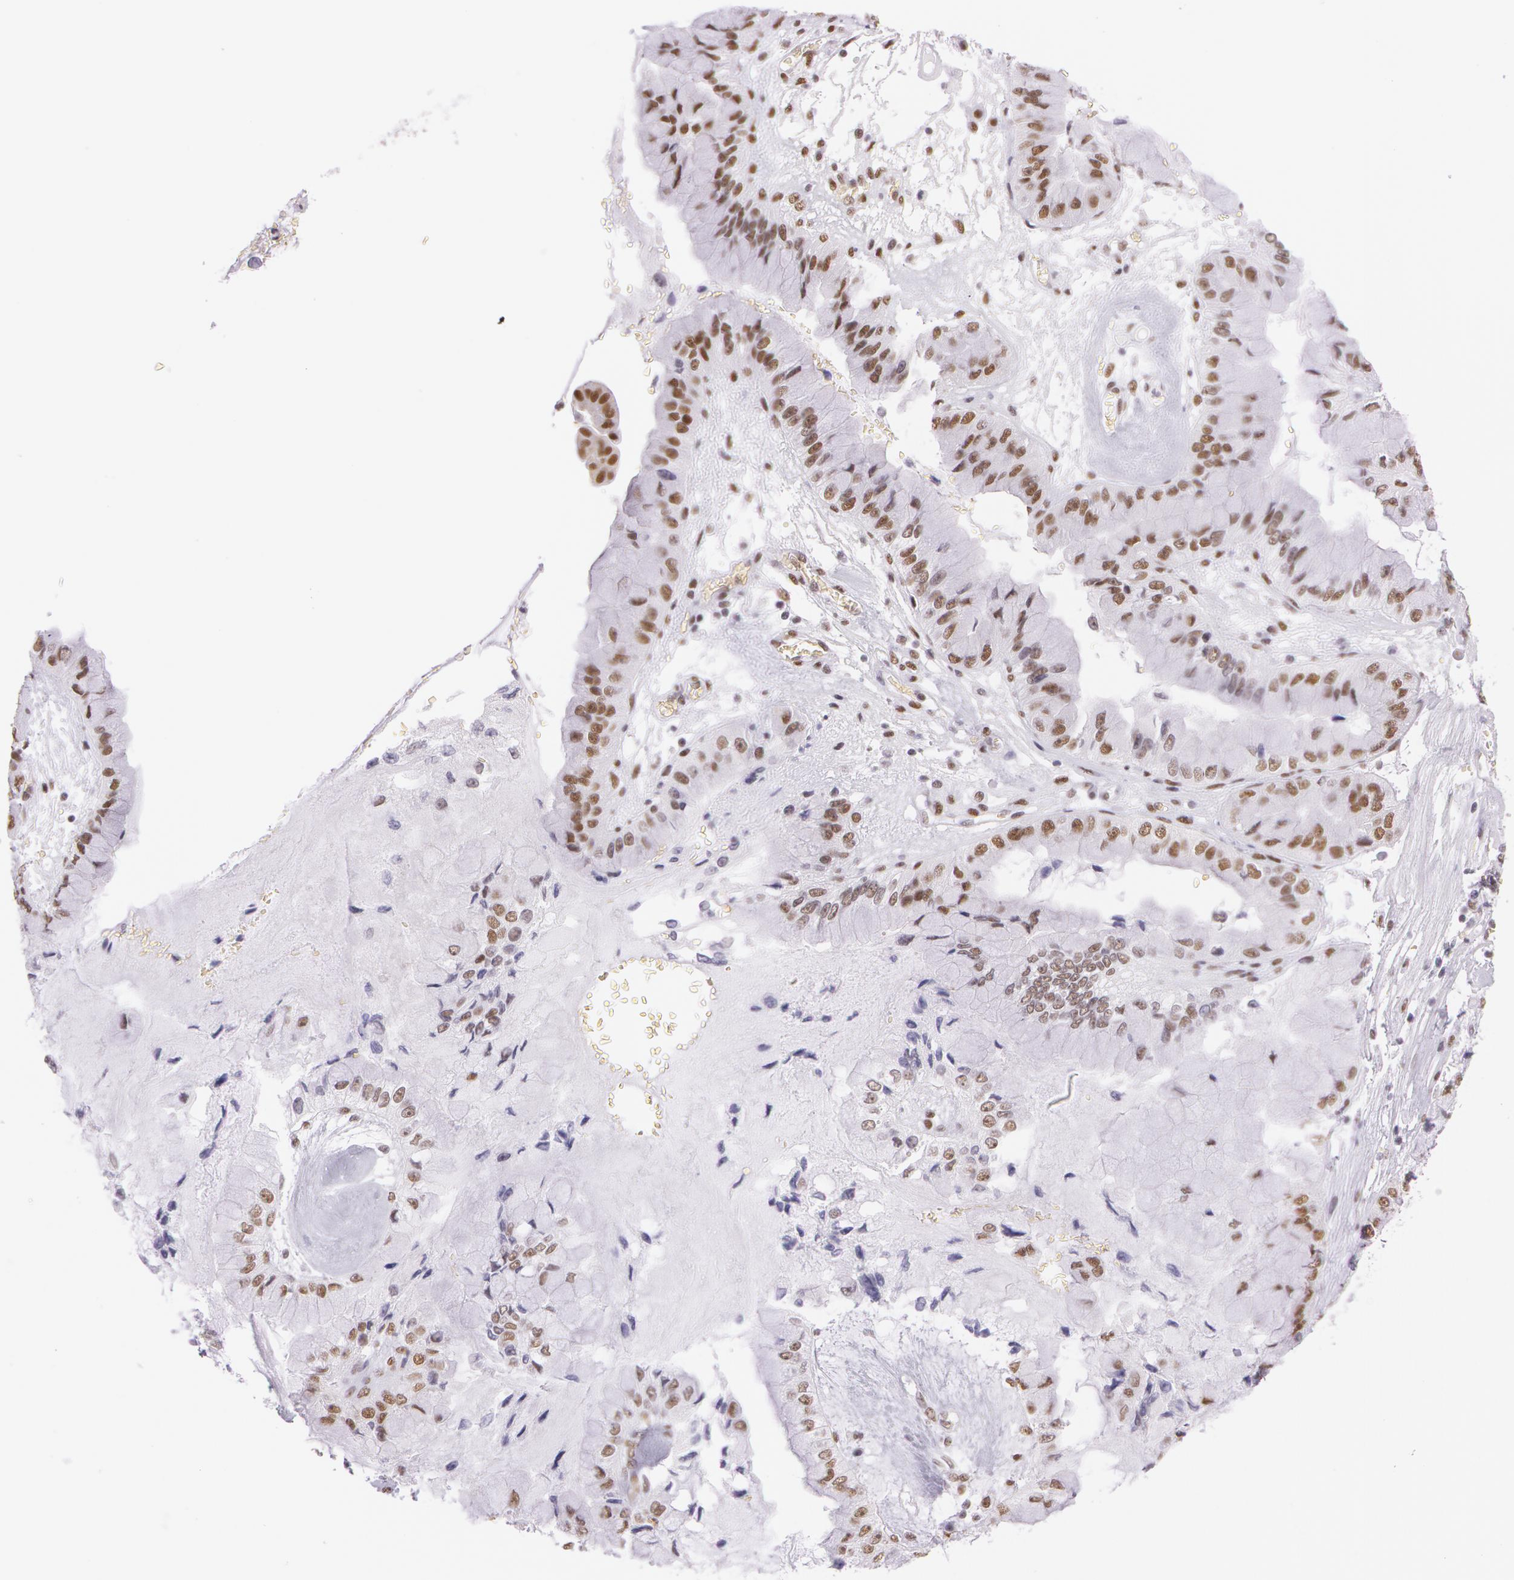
{"staining": {"intensity": "weak", "quantity": ">75%", "location": "nuclear"}, "tissue": "liver cancer", "cell_type": "Tumor cells", "image_type": "cancer", "snomed": [{"axis": "morphology", "description": "Cholangiocarcinoma"}, {"axis": "topography", "description": "Liver"}], "caption": "Immunohistochemistry (IHC) of liver cancer (cholangiocarcinoma) exhibits low levels of weak nuclear expression in about >75% of tumor cells.", "gene": "NBN", "patient": {"sex": "female", "age": 79}}